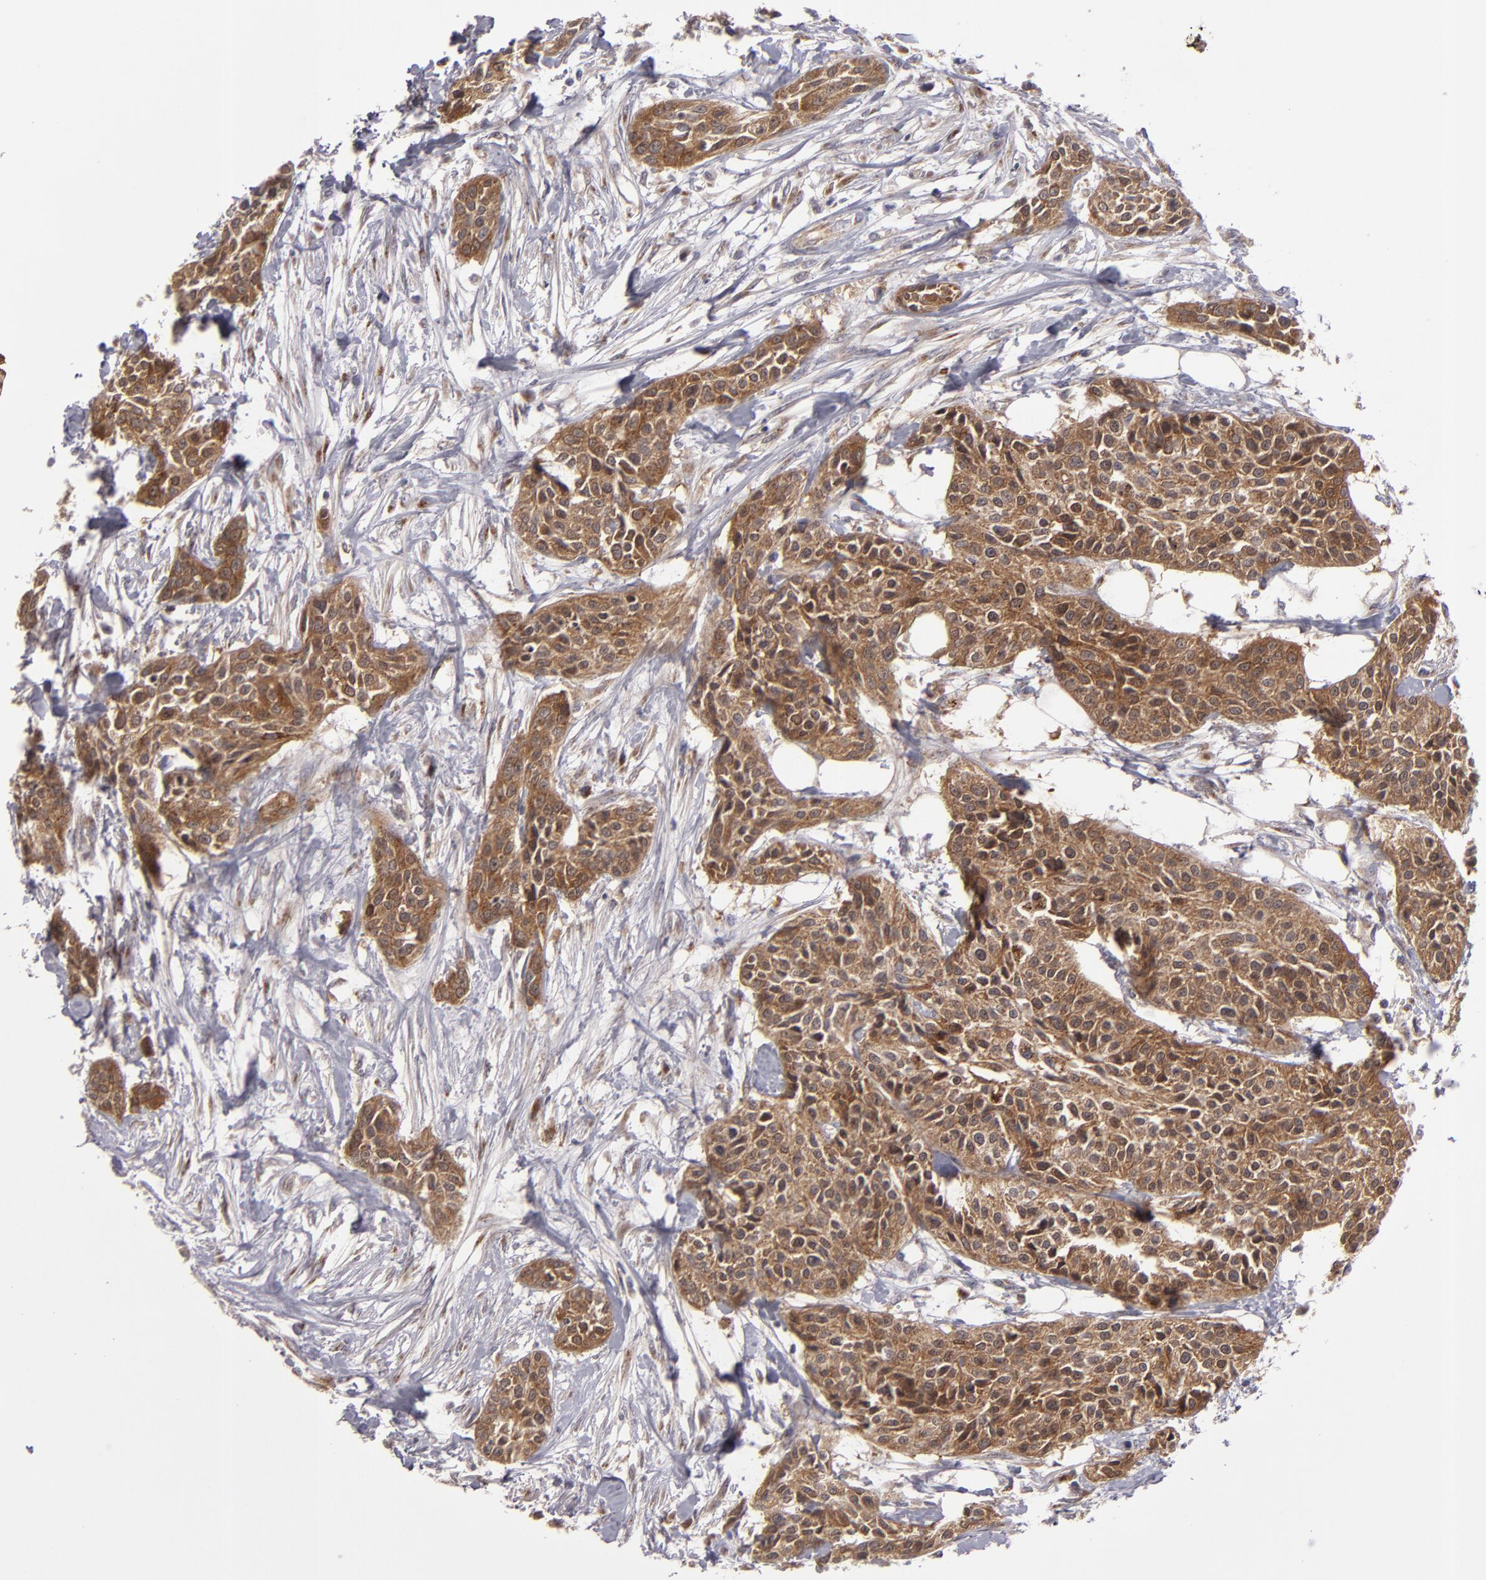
{"staining": {"intensity": "strong", "quantity": ">75%", "location": "cytoplasmic/membranous"}, "tissue": "urothelial cancer", "cell_type": "Tumor cells", "image_type": "cancer", "snomed": [{"axis": "morphology", "description": "Urothelial carcinoma, High grade"}, {"axis": "topography", "description": "Urinary bladder"}], "caption": "Immunohistochemistry image of neoplastic tissue: urothelial cancer stained using immunohistochemistry (IHC) reveals high levels of strong protein expression localized specifically in the cytoplasmic/membranous of tumor cells, appearing as a cytoplasmic/membranous brown color.", "gene": "SH2D4A", "patient": {"sex": "male", "age": 56}}